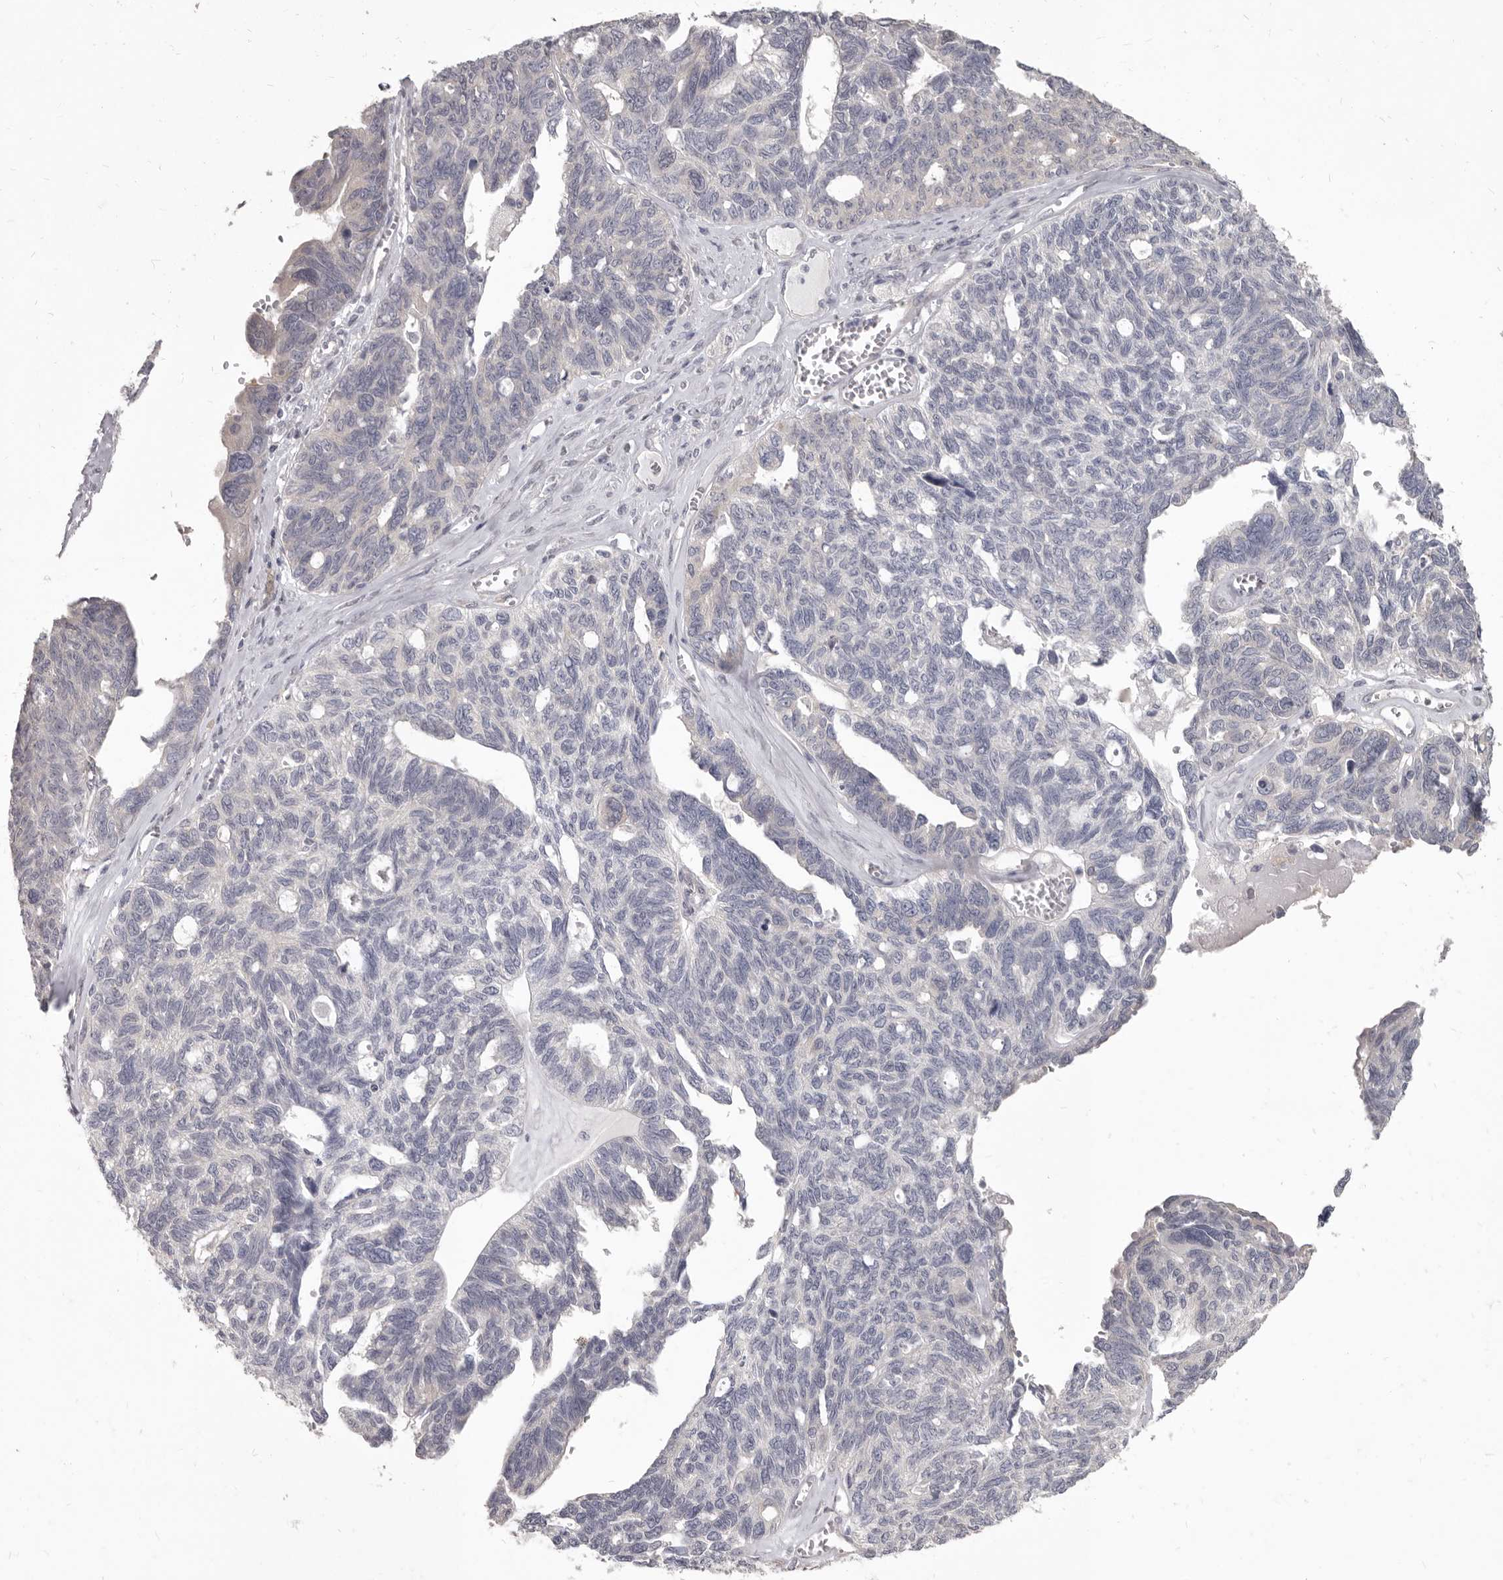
{"staining": {"intensity": "negative", "quantity": "none", "location": "none"}, "tissue": "ovarian cancer", "cell_type": "Tumor cells", "image_type": "cancer", "snomed": [{"axis": "morphology", "description": "Cystadenocarcinoma, serous, NOS"}, {"axis": "topography", "description": "Ovary"}], "caption": "An image of ovarian serous cystadenocarcinoma stained for a protein shows no brown staining in tumor cells. (DAB (3,3'-diaminobenzidine) IHC, high magnification).", "gene": "GSK3B", "patient": {"sex": "female", "age": 79}}